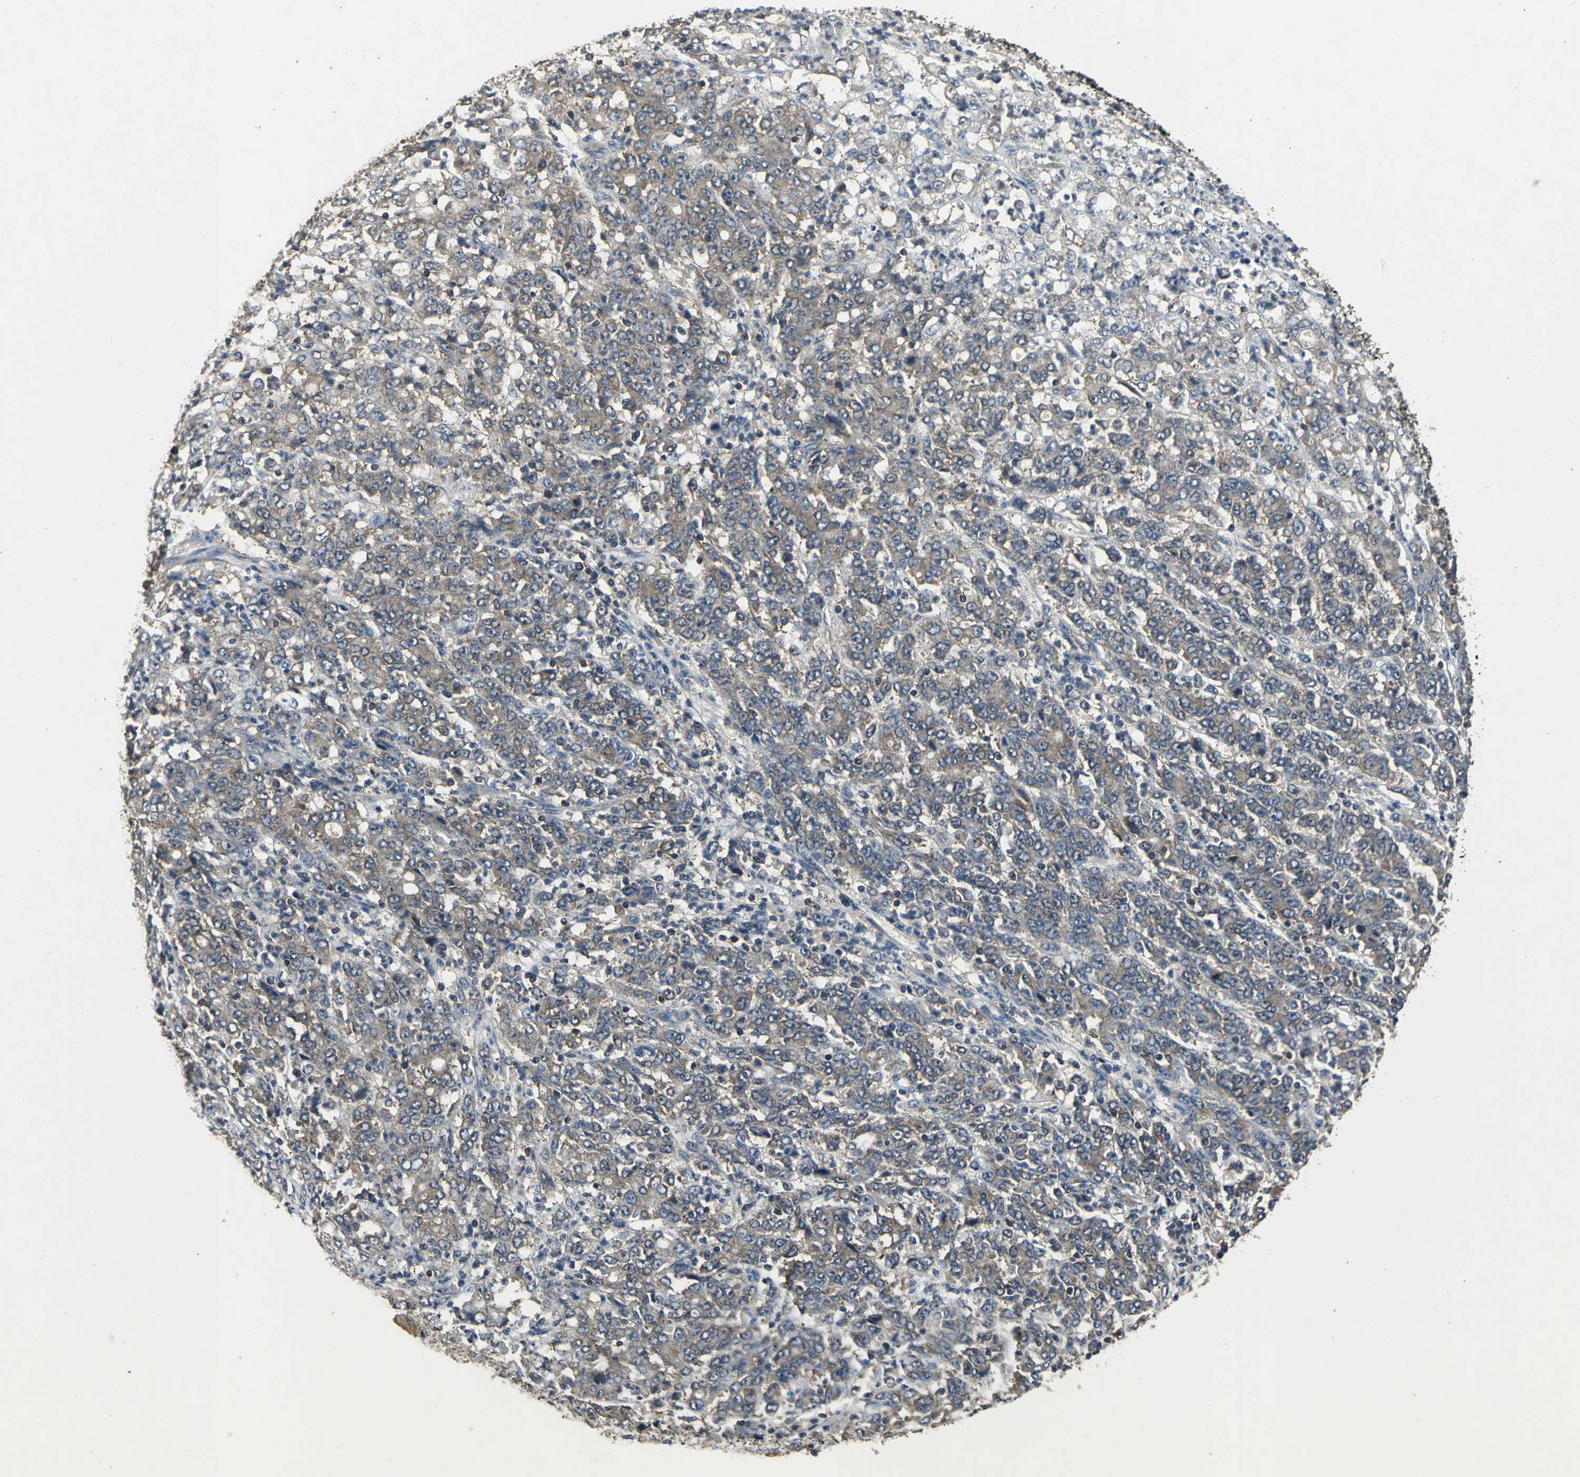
{"staining": {"intensity": "moderate", "quantity": ">75%", "location": "cytoplasmic/membranous"}, "tissue": "stomach cancer", "cell_type": "Tumor cells", "image_type": "cancer", "snomed": [{"axis": "morphology", "description": "Adenocarcinoma, NOS"}, {"axis": "topography", "description": "Stomach, lower"}], "caption": "Brown immunohistochemical staining in stomach cancer (adenocarcinoma) demonstrates moderate cytoplasmic/membranous expression in approximately >75% of tumor cells. Immunohistochemistry stains the protein of interest in brown and the nuclei are stained blue.", "gene": "IRF3", "patient": {"sex": "female", "age": 71}}